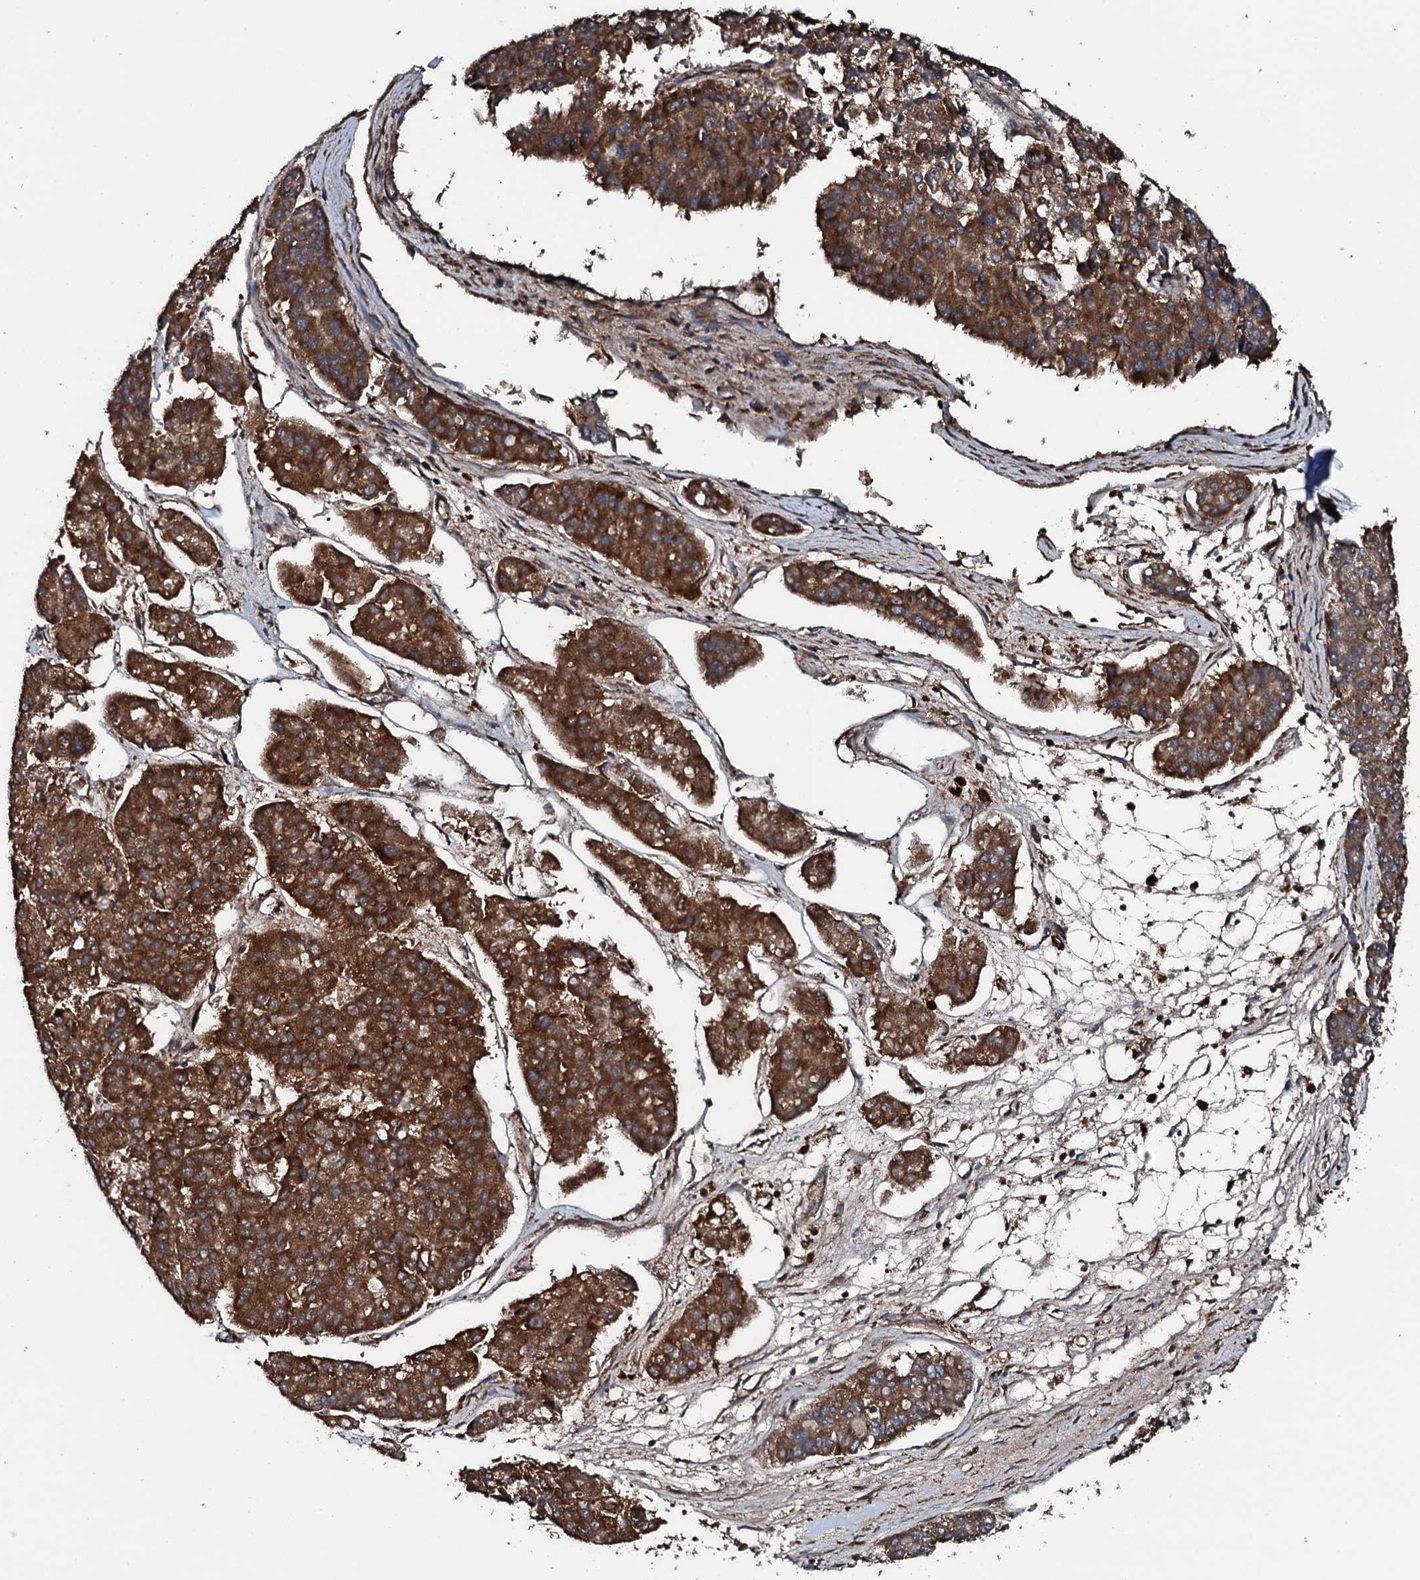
{"staining": {"intensity": "strong", "quantity": ">75%", "location": "cytoplasmic/membranous"}, "tissue": "pancreatic cancer", "cell_type": "Tumor cells", "image_type": "cancer", "snomed": [{"axis": "morphology", "description": "Adenocarcinoma, NOS"}, {"axis": "topography", "description": "Pancreas"}], "caption": "High-power microscopy captured an immunohistochemistry (IHC) photomicrograph of pancreatic cancer (adenocarcinoma), revealing strong cytoplasmic/membranous staining in about >75% of tumor cells.", "gene": "FLYWCH1", "patient": {"sex": "male", "age": 50}}